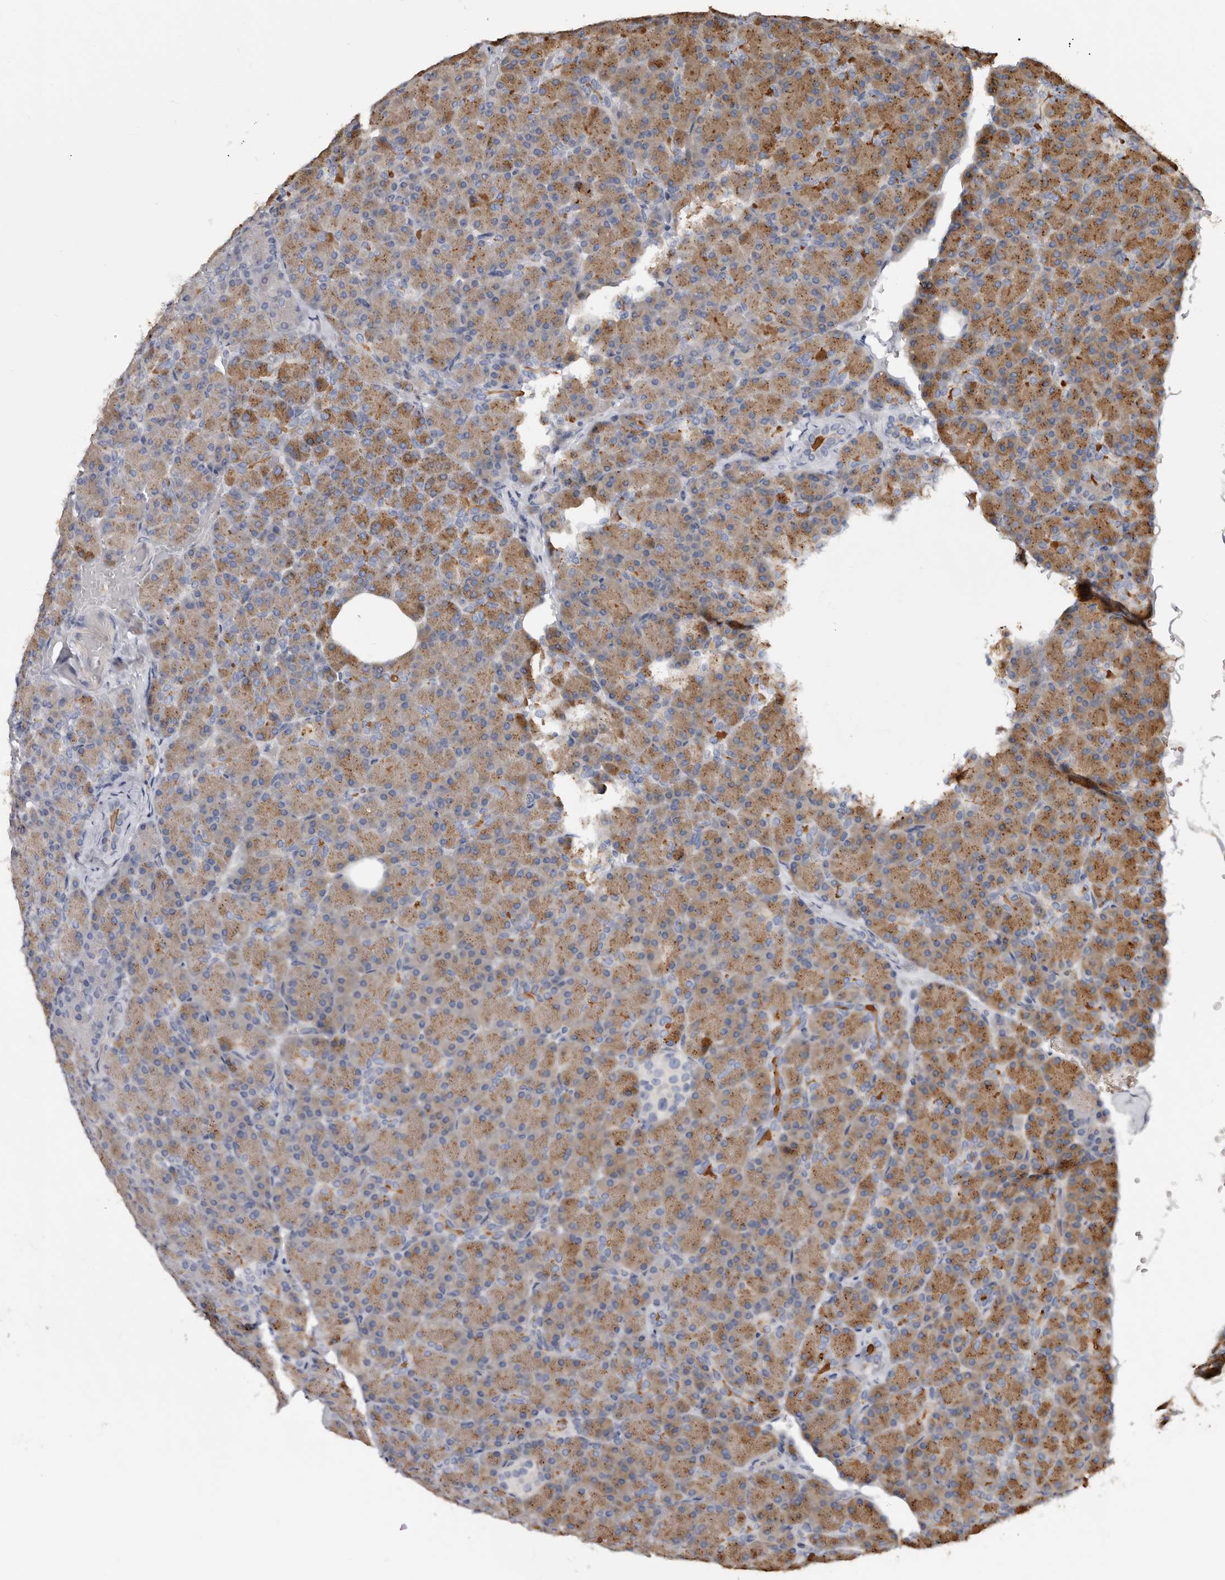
{"staining": {"intensity": "moderate", "quantity": "25%-75%", "location": "cytoplasmic/membranous"}, "tissue": "pancreas", "cell_type": "Exocrine glandular cells", "image_type": "normal", "snomed": [{"axis": "morphology", "description": "Normal tissue, NOS"}, {"axis": "topography", "description": "Pancreas"}], "caption": "Exocrine glandular cells display medium levels of moderate cytoplasmic/membranous staining in about 25%-75% of cells in unremarkable human pancreas. The staining was performed using DAB, with brown indicating positive protein expression. Nuclei are stained blue with hematoxylin.", "gene": "SPTA1", "patient": {"sex": "female", "age": 43}}